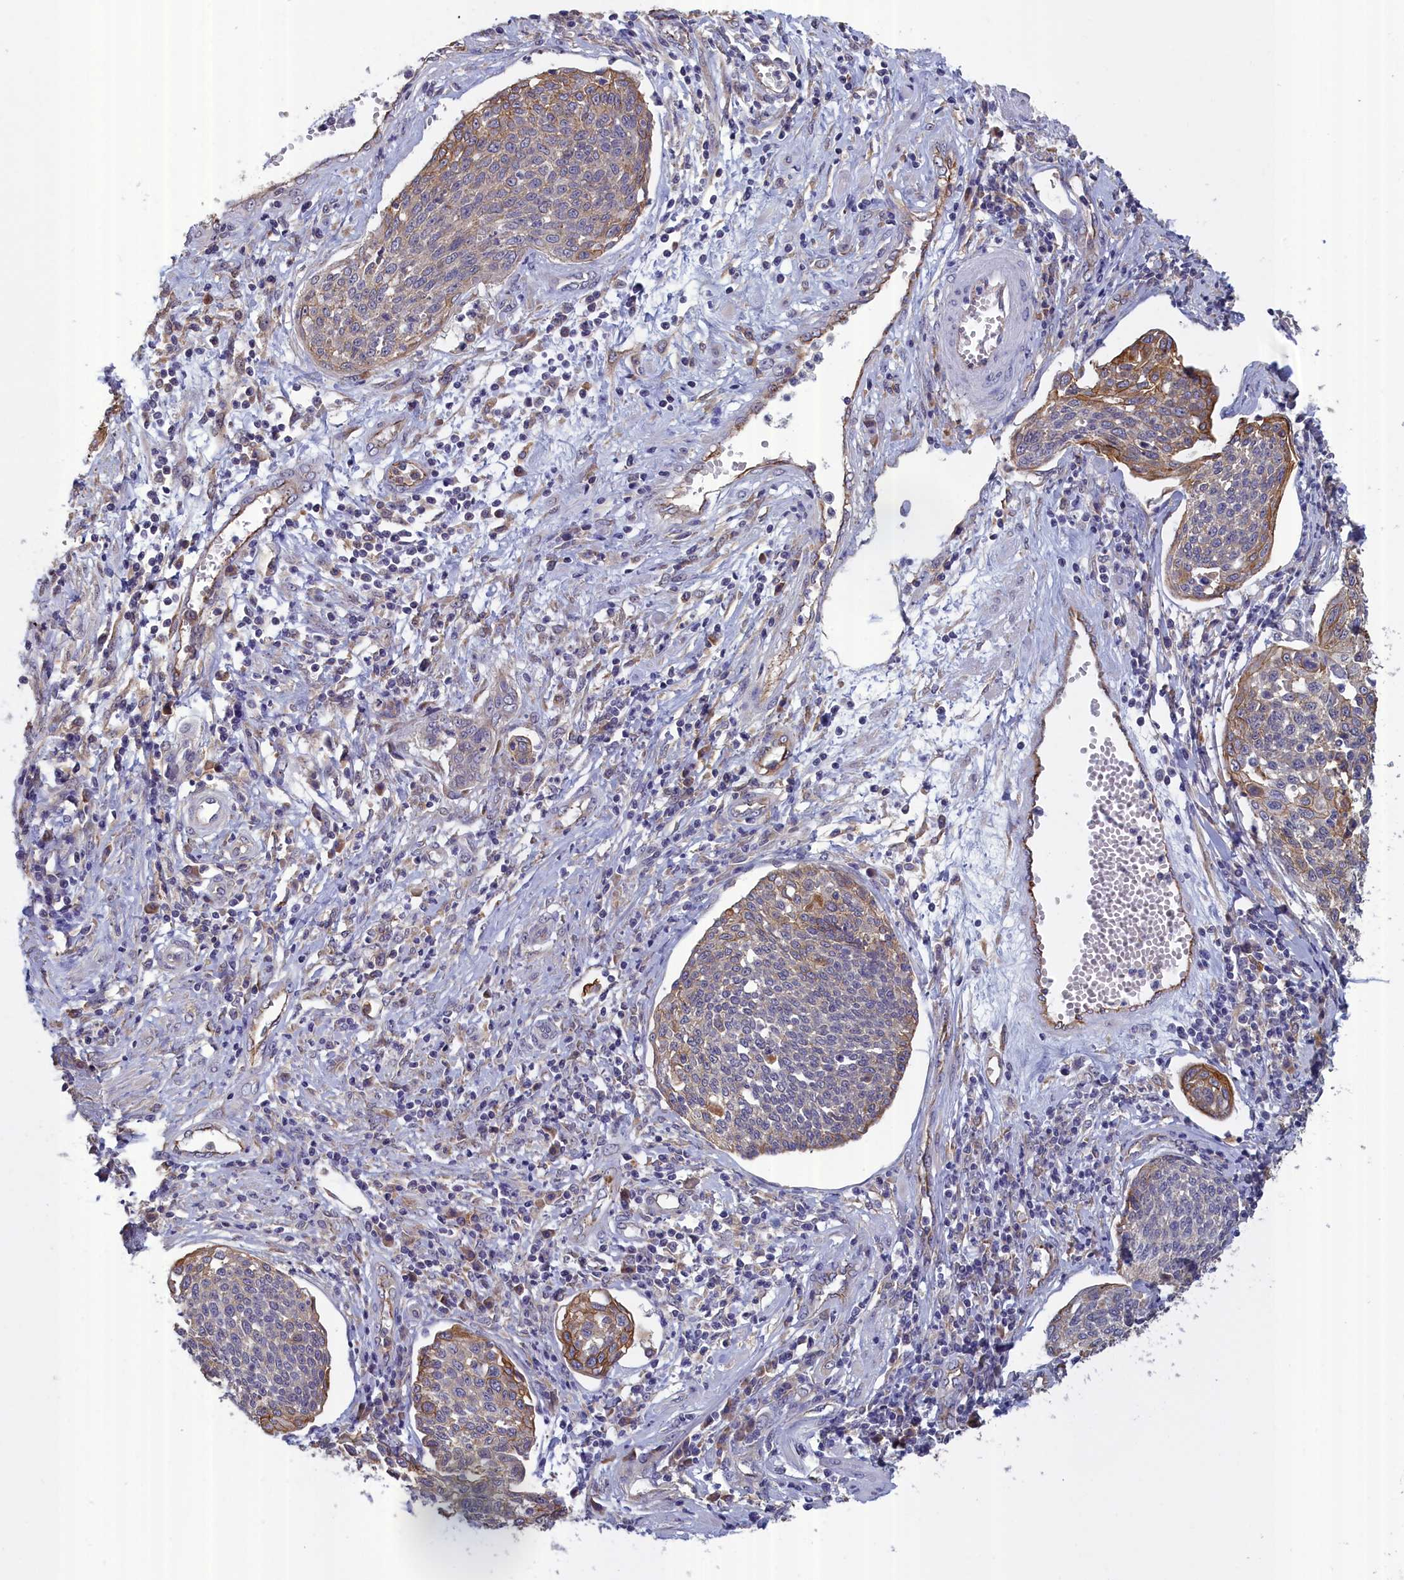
{"staining": {"intensity": "moderate", "quantity": "25%-75%", "location": "cytoplasmic/membranous"}, "tissue": "cervical cancer", "cell_type": "Tumor cells", "image_type": "cancer", "snomed": [{"axis": "morphology", "description": "Squamous cell carcinoma, NOS"}, {"axis": "topography", "description": "Cervix"}], "caption": "Immunohistochemistry (IHC) micrograph of neoplastic tissue: cervical cancer (squamous cell carcinoma) stained using immunohistochemistry displays medium levels of moderate protein expression localized specifically in the cytoplasmic/membranous of tumor cells, appearing as a cytoplasmic/membranous brown color.", "gene": "COL19A1", "patient": {"sex": "female", "age": 34}}